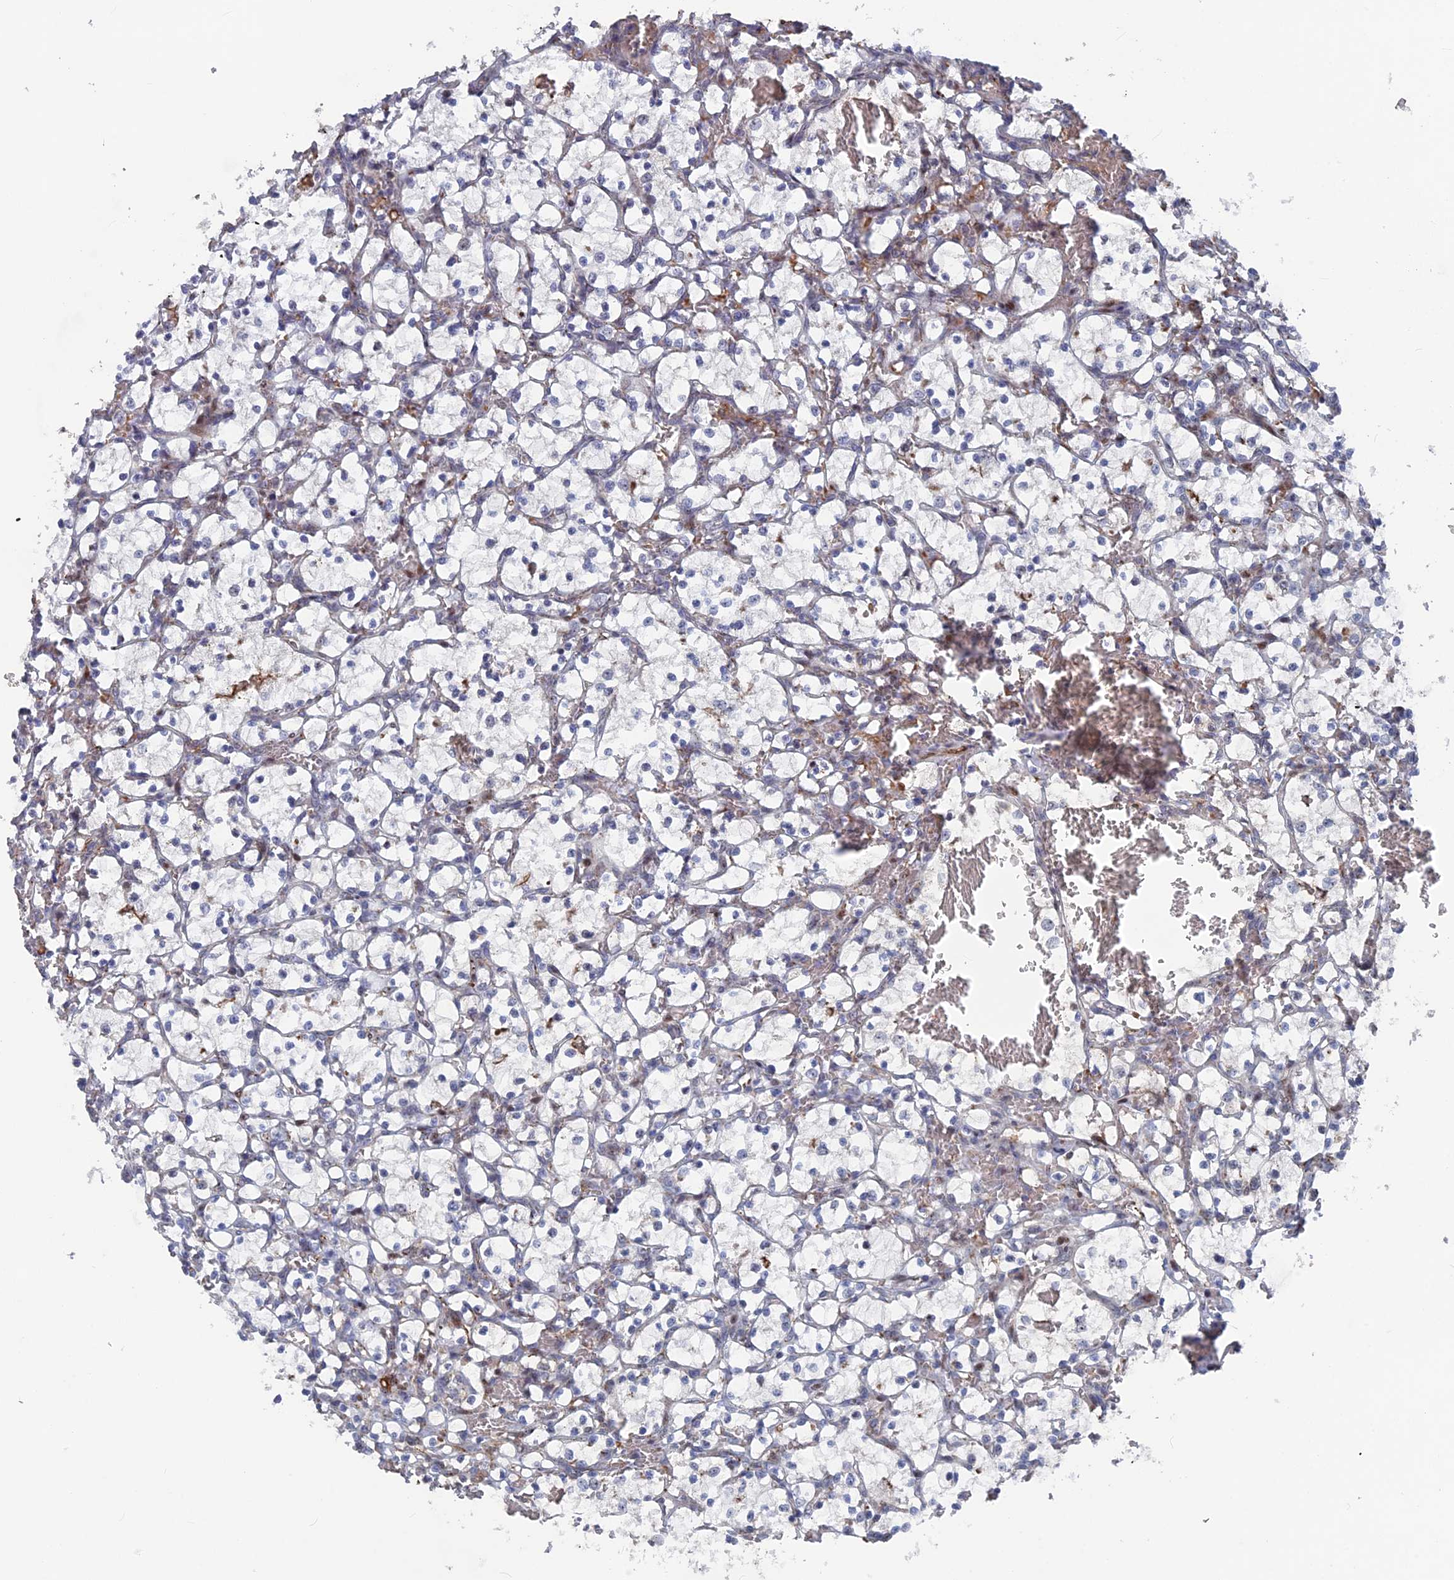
{"staining": {"intensity": "negative", "quantity": "none", "location": "none"}, "tissue": "renal cancer", "cell_type": "Tumor cells", "image_type": "cancer", "snomed": [{"axis": "morphology", "description": "Adenocarcinoma, NOS"}, {"axis": "topography", "description": "Kidney"}], "caption": "DAB immunohistochemical staining of human renal adenocarcinoma displays no significant expression in tumor cells.", "gene": "SH3D21", "patient": {"sex": "female", "age": 69}}